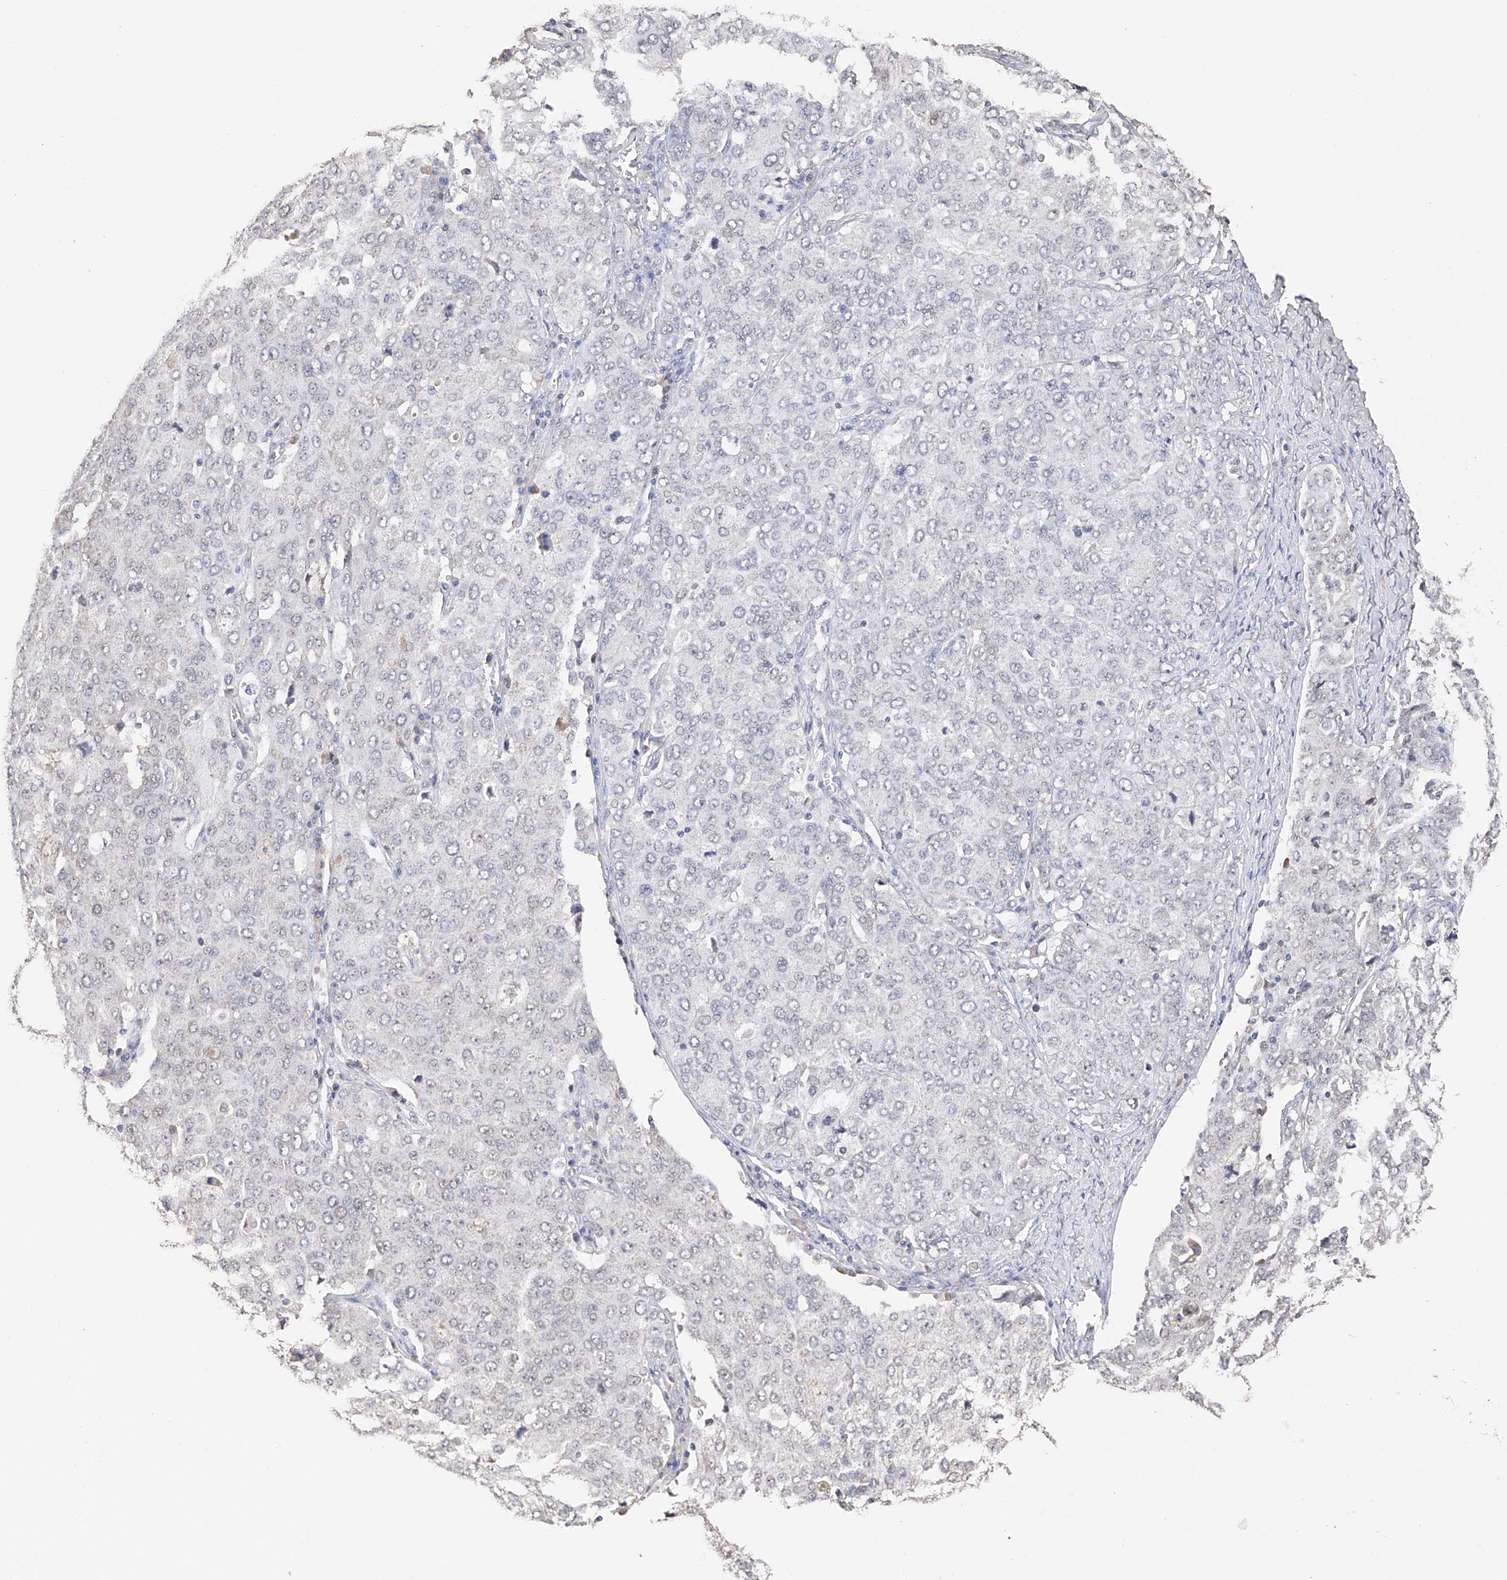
{"staining": {"intensity": "negative", "quantity": "none", "location": "none"}, "tissue": "ovarian cancer", "cell_type": "Tumor cells", "image_type": "cancer", "snomed": [{"axis": "morphology", "description": "Carcinoma, endometroid"}, {"axis": "topography", "description": "Ovary"}], "caption": "IHC micrograph of neoplastic tissue: ovarian endometroid carcinoma stained with DAB demonstrates no significant protein staining in tumor cells.", "gene": "DMAP1", "patient": {"sex": "female", "age": 62}}